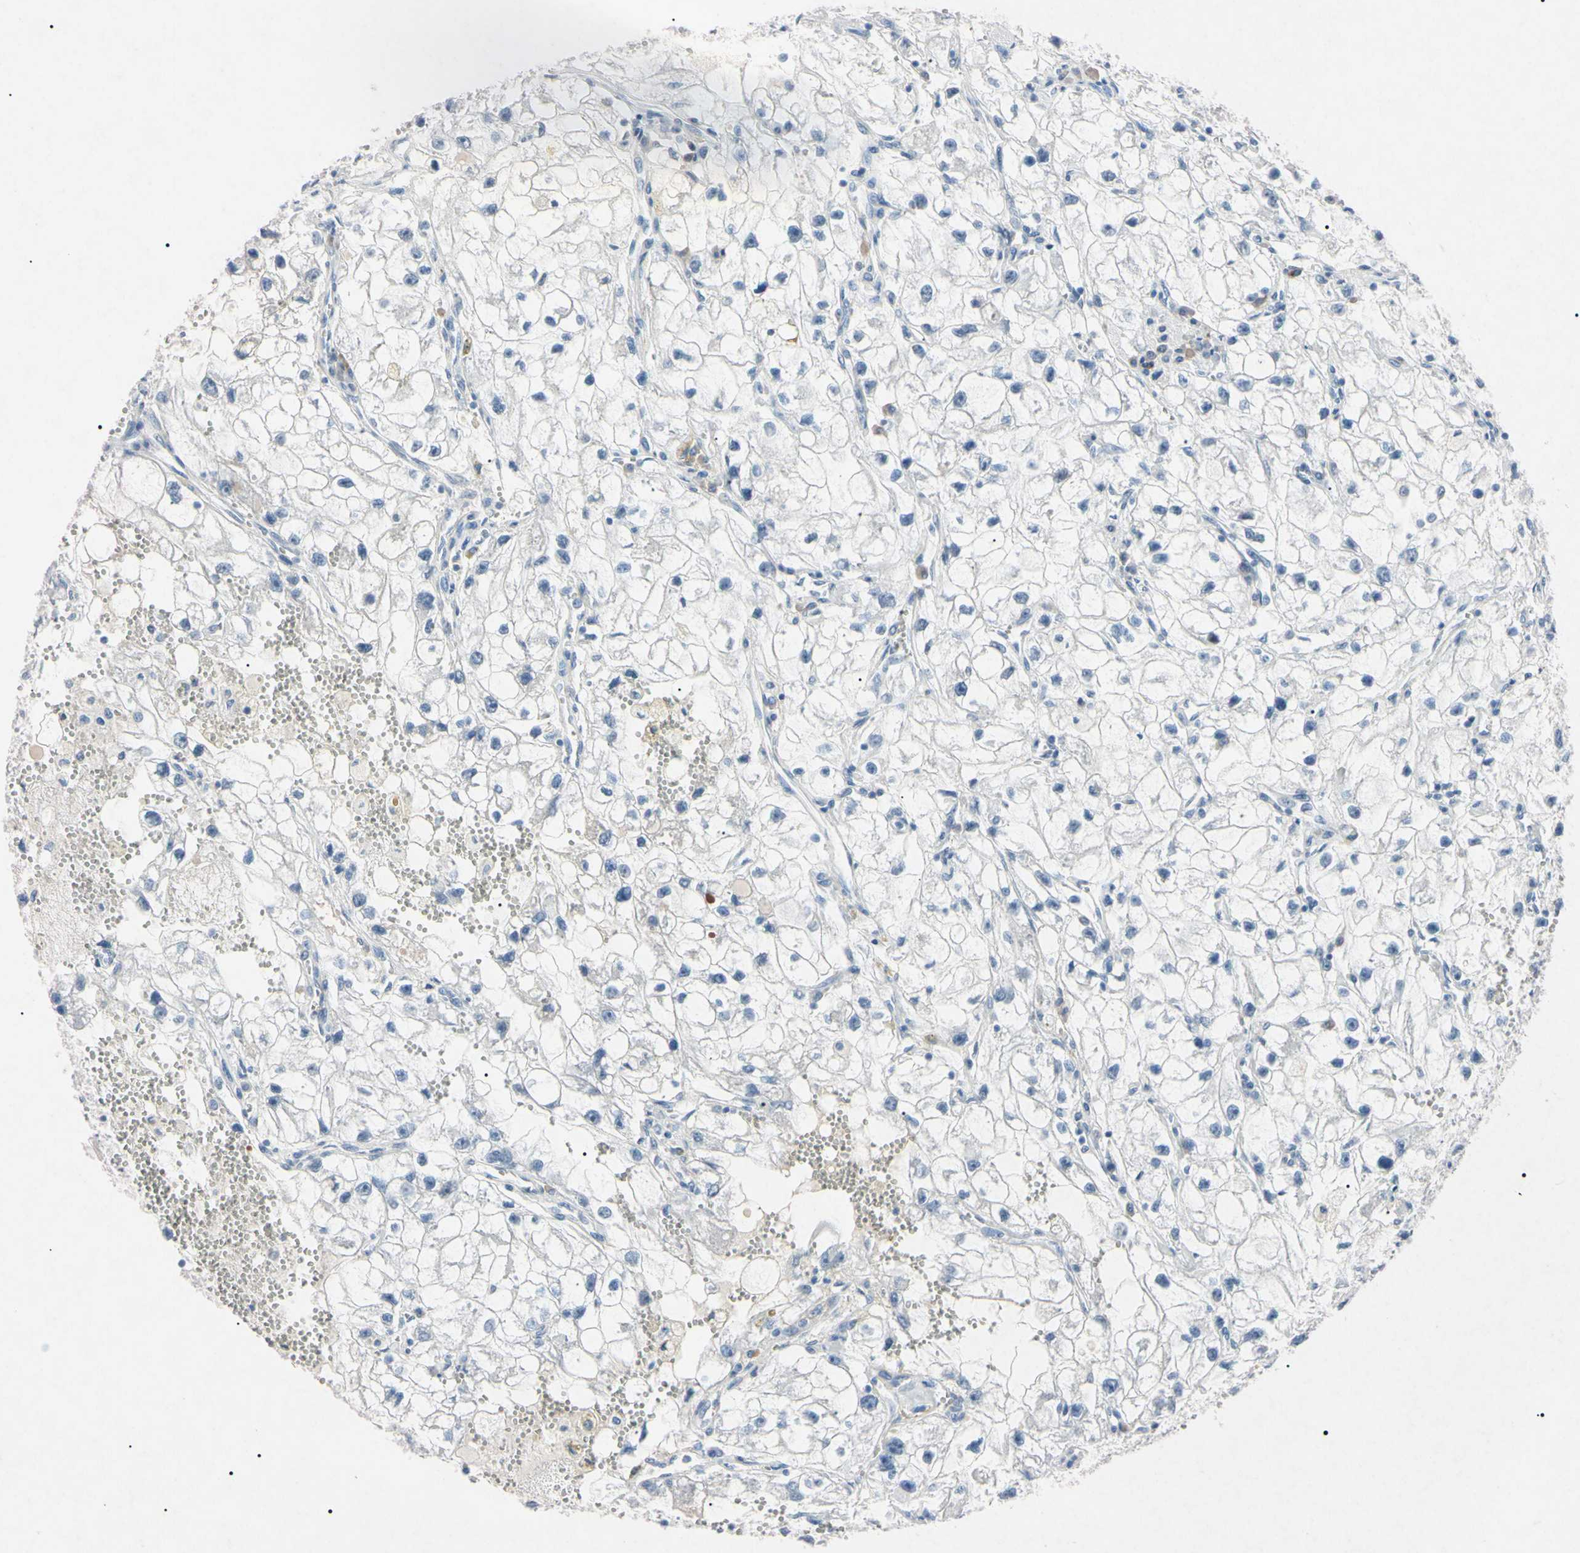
{"staining": {"intensity": "negative", "quantity": "none", "location": "none"}, "tissue": "renal cancer", "cell_type": "Tumor cells", "image_type": "cancer", "snomed": [{"axis": "morphology", "description": "Adenocarcinoma, NOS"}, {"axis": "topography", "description": "Kidney"}], "caption": "Adenocarcinoma (renal) stained for a protein using immunohistochemistry exhibits no positivity tumor cells.", "gene": "ELN", "patient": {"sex": "female", "age": 70}}